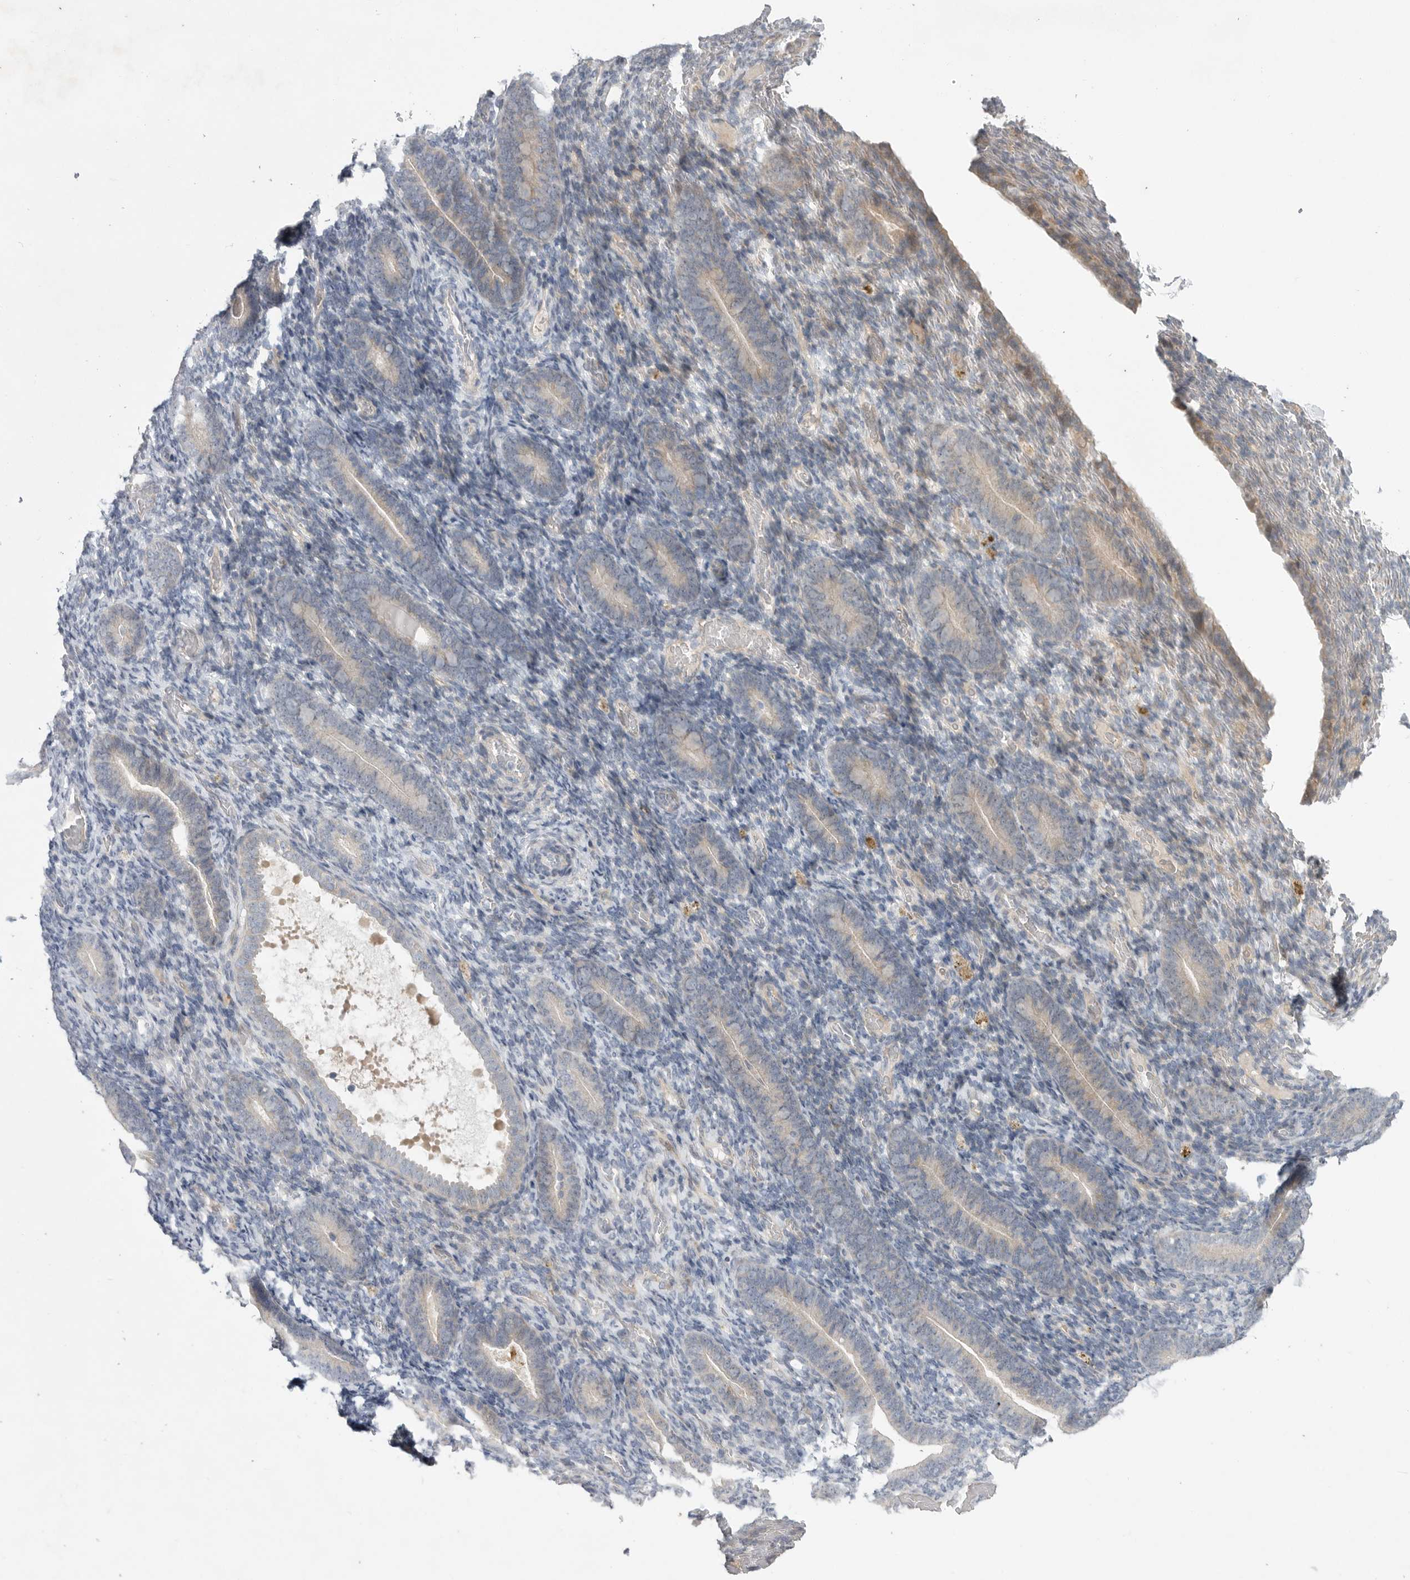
{"staining": {"intensity": "negative", "quantity": "none", "location": "none"}, "tissue": "endometrium", "cell_type": "Cells in endometrial stroma", "image_type": "normal", "snomed": [{"axis": "morphology", "description": "Normal tissue, NOS"}, {"axis": "topography", "description": "Endometrium"}], "caption": "Histopathology image shows no significant protein expression in cells in endometrial stroma of normal endometrium.", "gene": "FBXO43", "patient": {"sex": "female", "age": 51}}